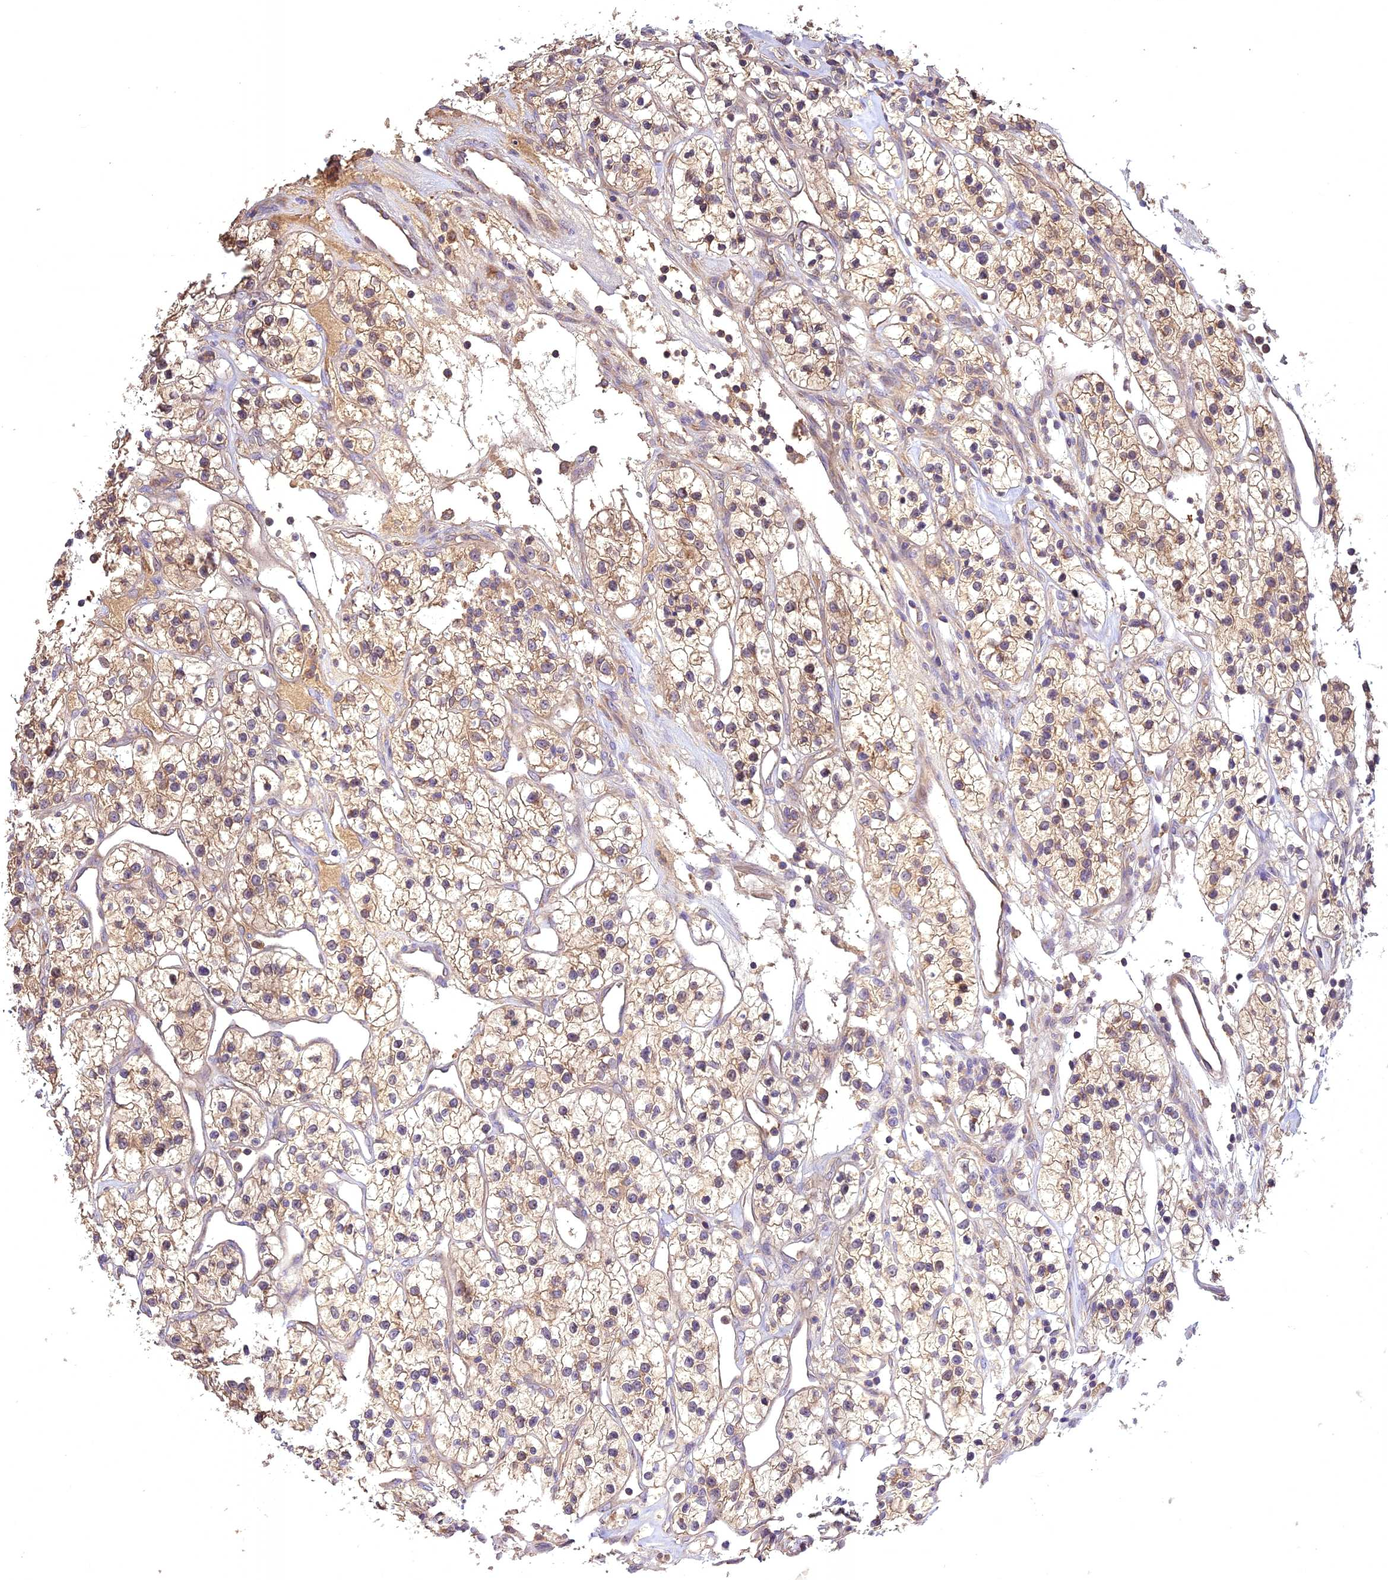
{"staining": {"intensity": "moderate", "quantity": "25%-75%", "location": "cytoplasmic/membranous"}, "tissue": "renal cancer", "cell_type": "Tumor cells", "image_type": "cancer", "snomed": [{"axis": "morphology", "description": "Adenocarcinoma, NOS"}, {"axis": "topography", "description": "Kidney"}], "caption": "Protein staining exhibits moderate cytoplasmic/membranous positivity in approximately 25%-75% of tumor cells in renal cancer (adenocarcinoma).", "gene": "NUDT8", "patient": {"sex": "female", "age": 57}}